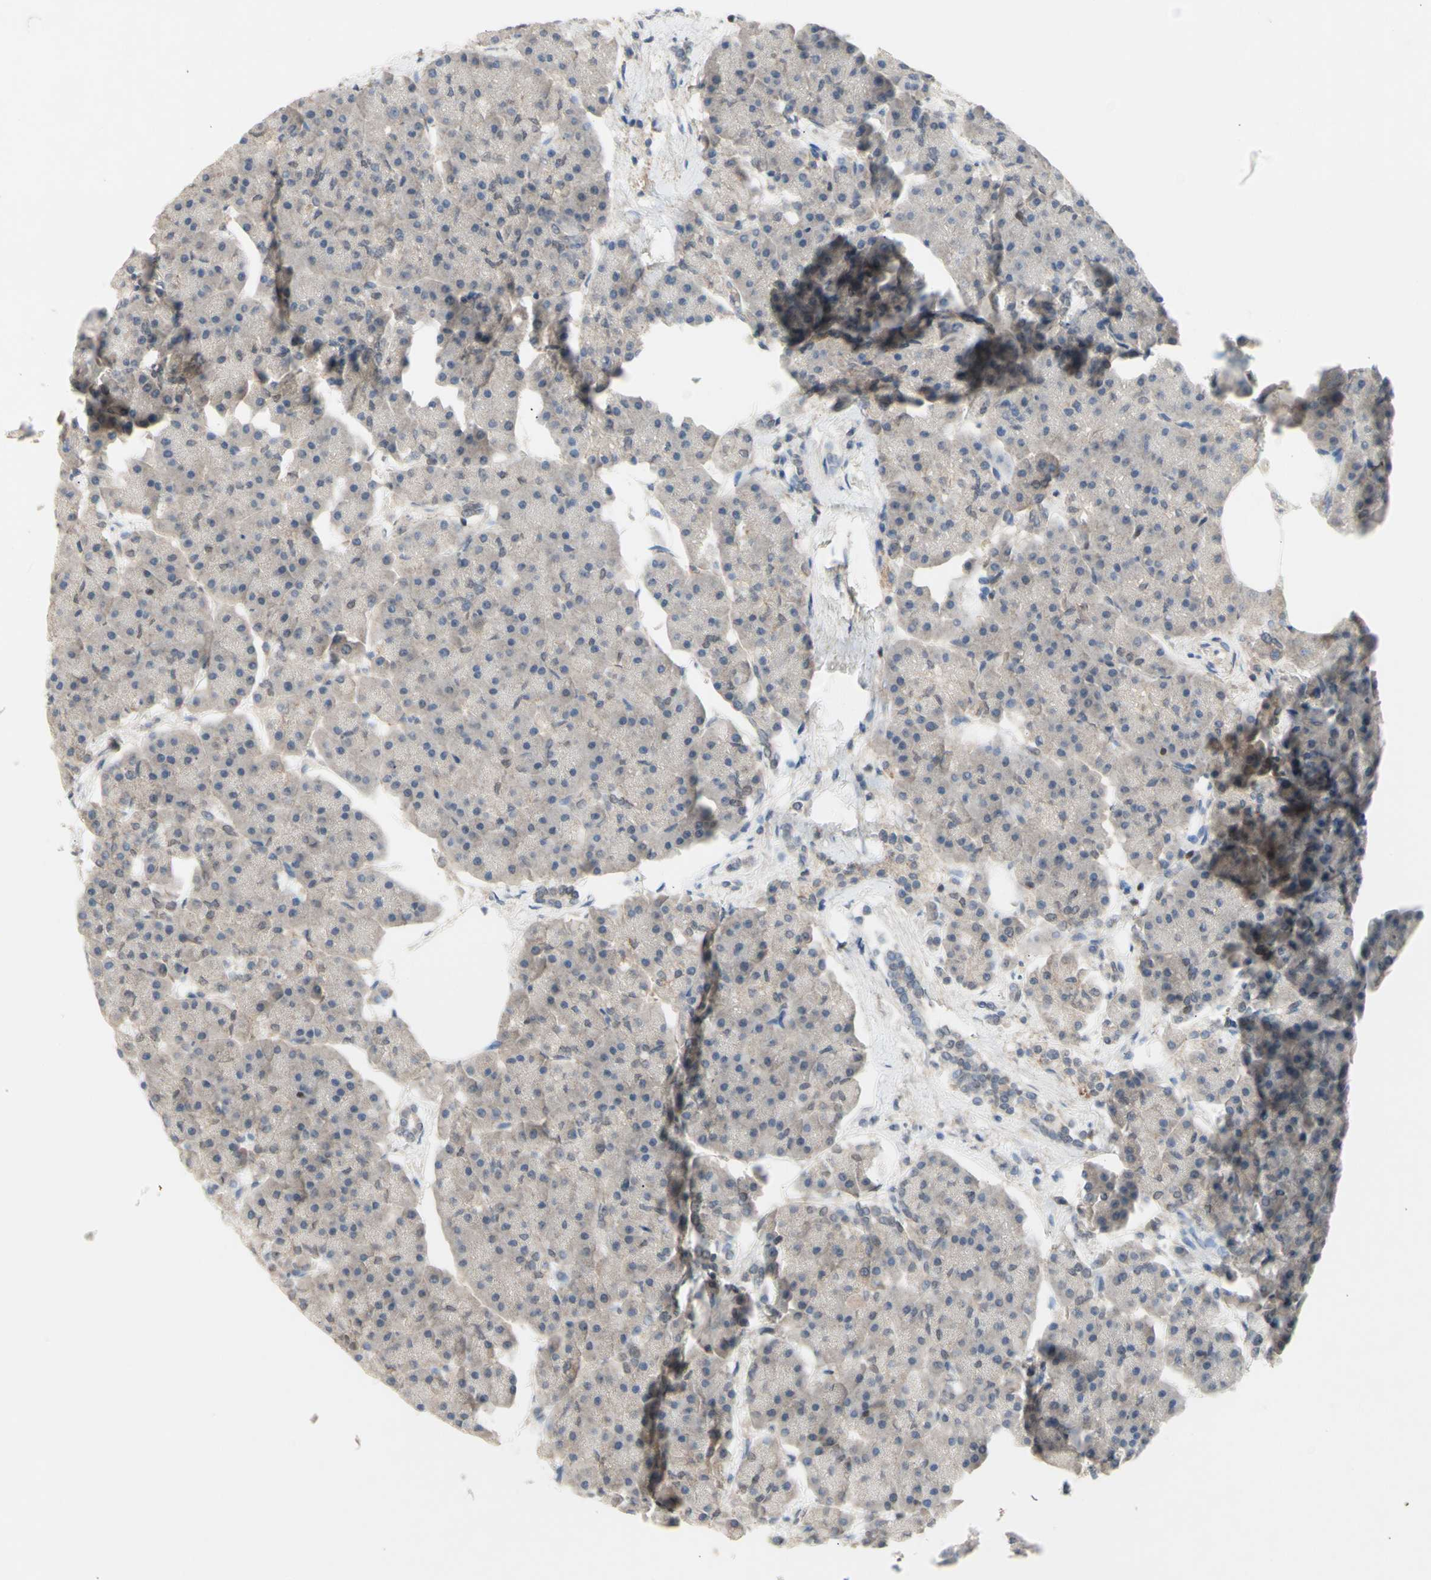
{"staining": {"intensity": "negative", "quantity": "none", "location": "none"}, "tissue": "pancreas", "cell_type": "Exocrine glandular cells", "image_type": "normal", "snomed": [{"axis": "morphology", "description": "Normal tissue, NOS"}, {"axis": "topography", "description": "Pancreas"}], "caption": "An immunohistochemistry (IHC) photomicrograph of unremarkable pancreas is shown. There is no staining in exocrine glandular cells of pancreas.", "gene": "NLRP1", "patient": {"sex": "female", "age": 70}}